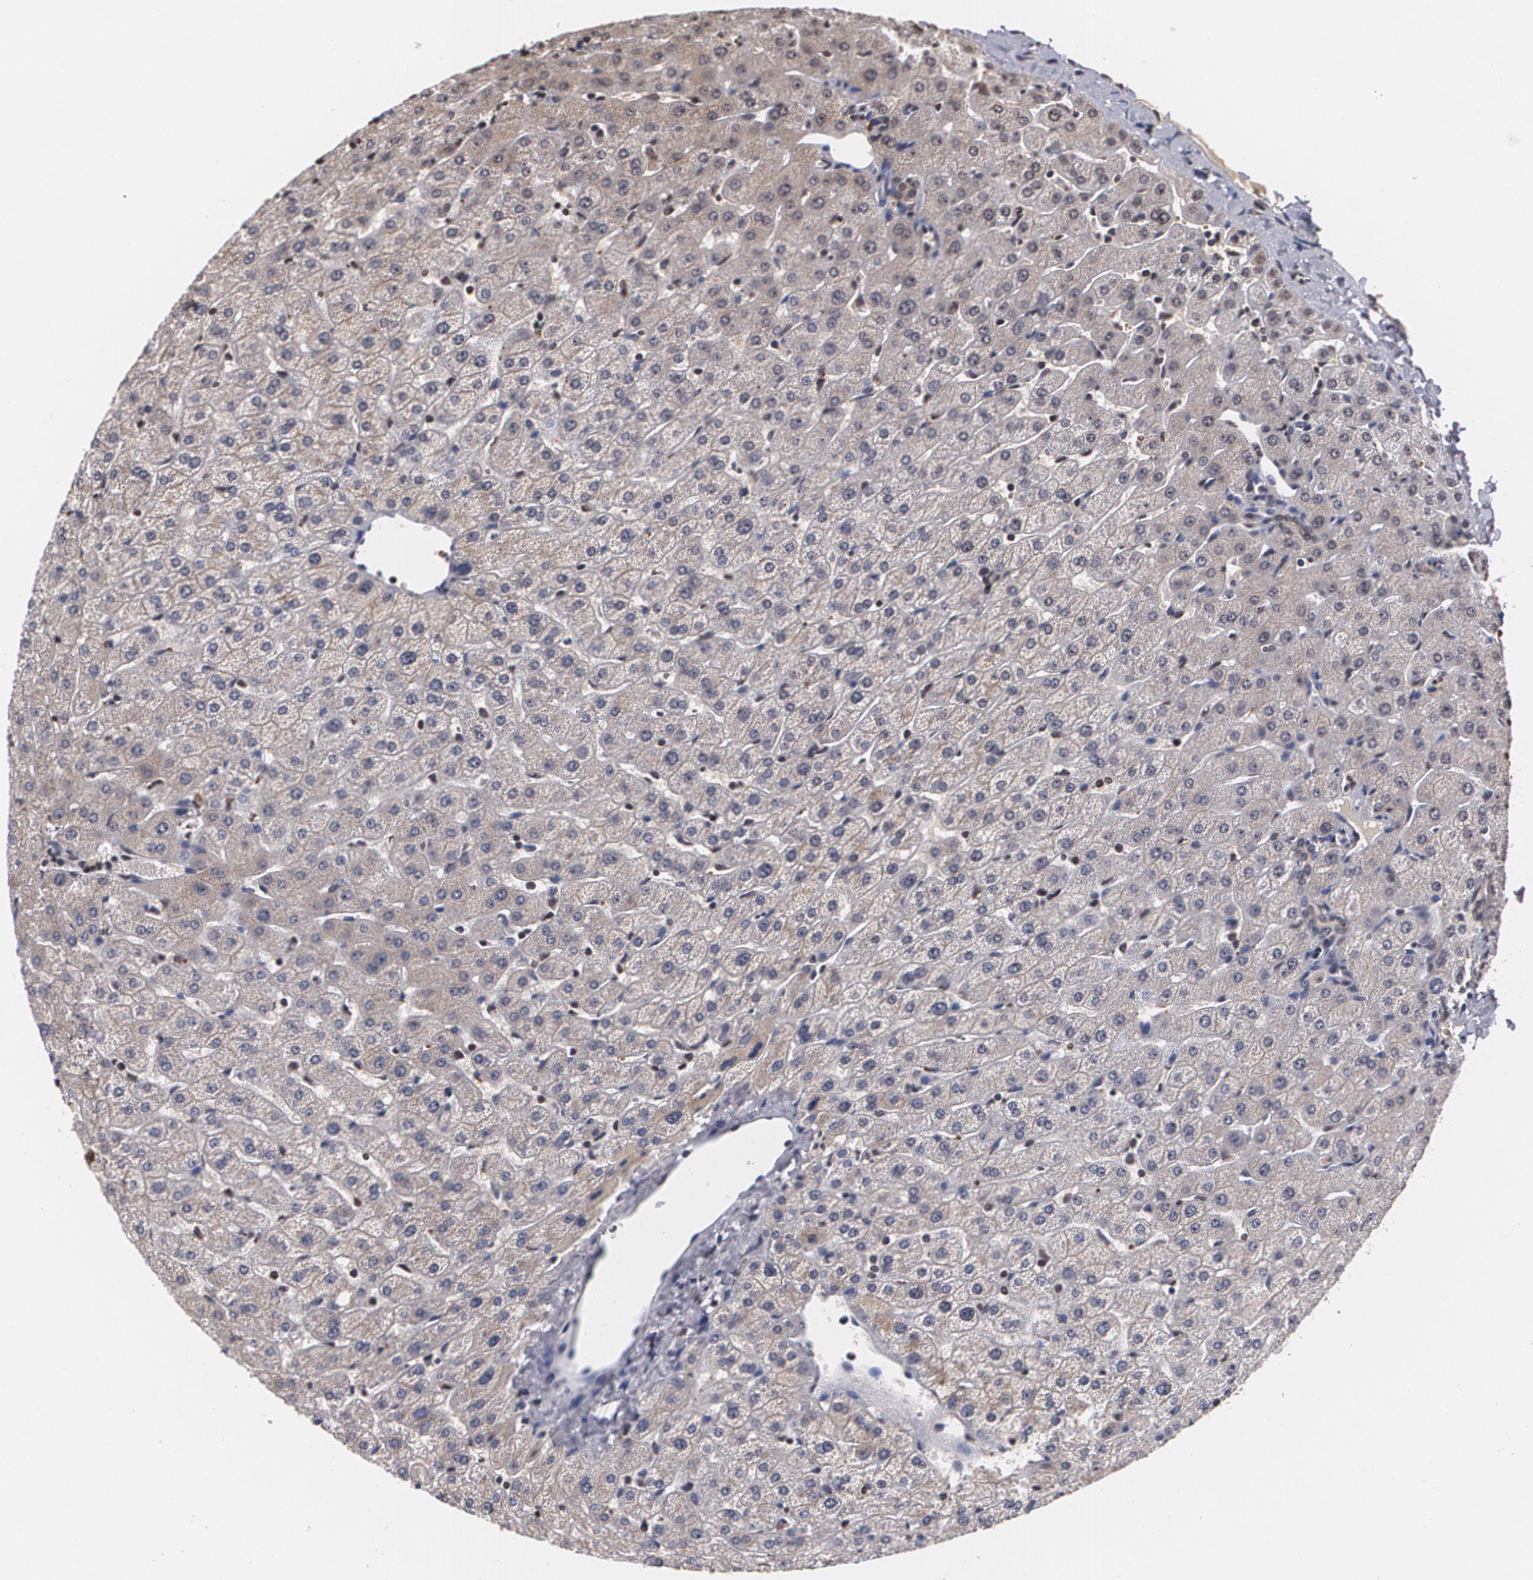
{"staining": {"intensity": "moderate", "quantity": ">75%", "location": "cytoplasmic/membranous"}, "tissue": "liver", "cell_type": "Cholangiocytes", "image_type": "normal", "snomed": [{"axis": "morphology", "description": "Normal tissue, NOS"}, {"axis": "morphology", "description": "Fibrosis, NOS"}, {"axis": "topography", "description": "Liver"}], "caption": "Human liver stained for a protein (brown) demonstrates moderate cytoplasmic/membranous positive staining in approximately >75% of cholangiocytes.", "gene": "MVP", "patient": {"sex": "female", "age": 29}}